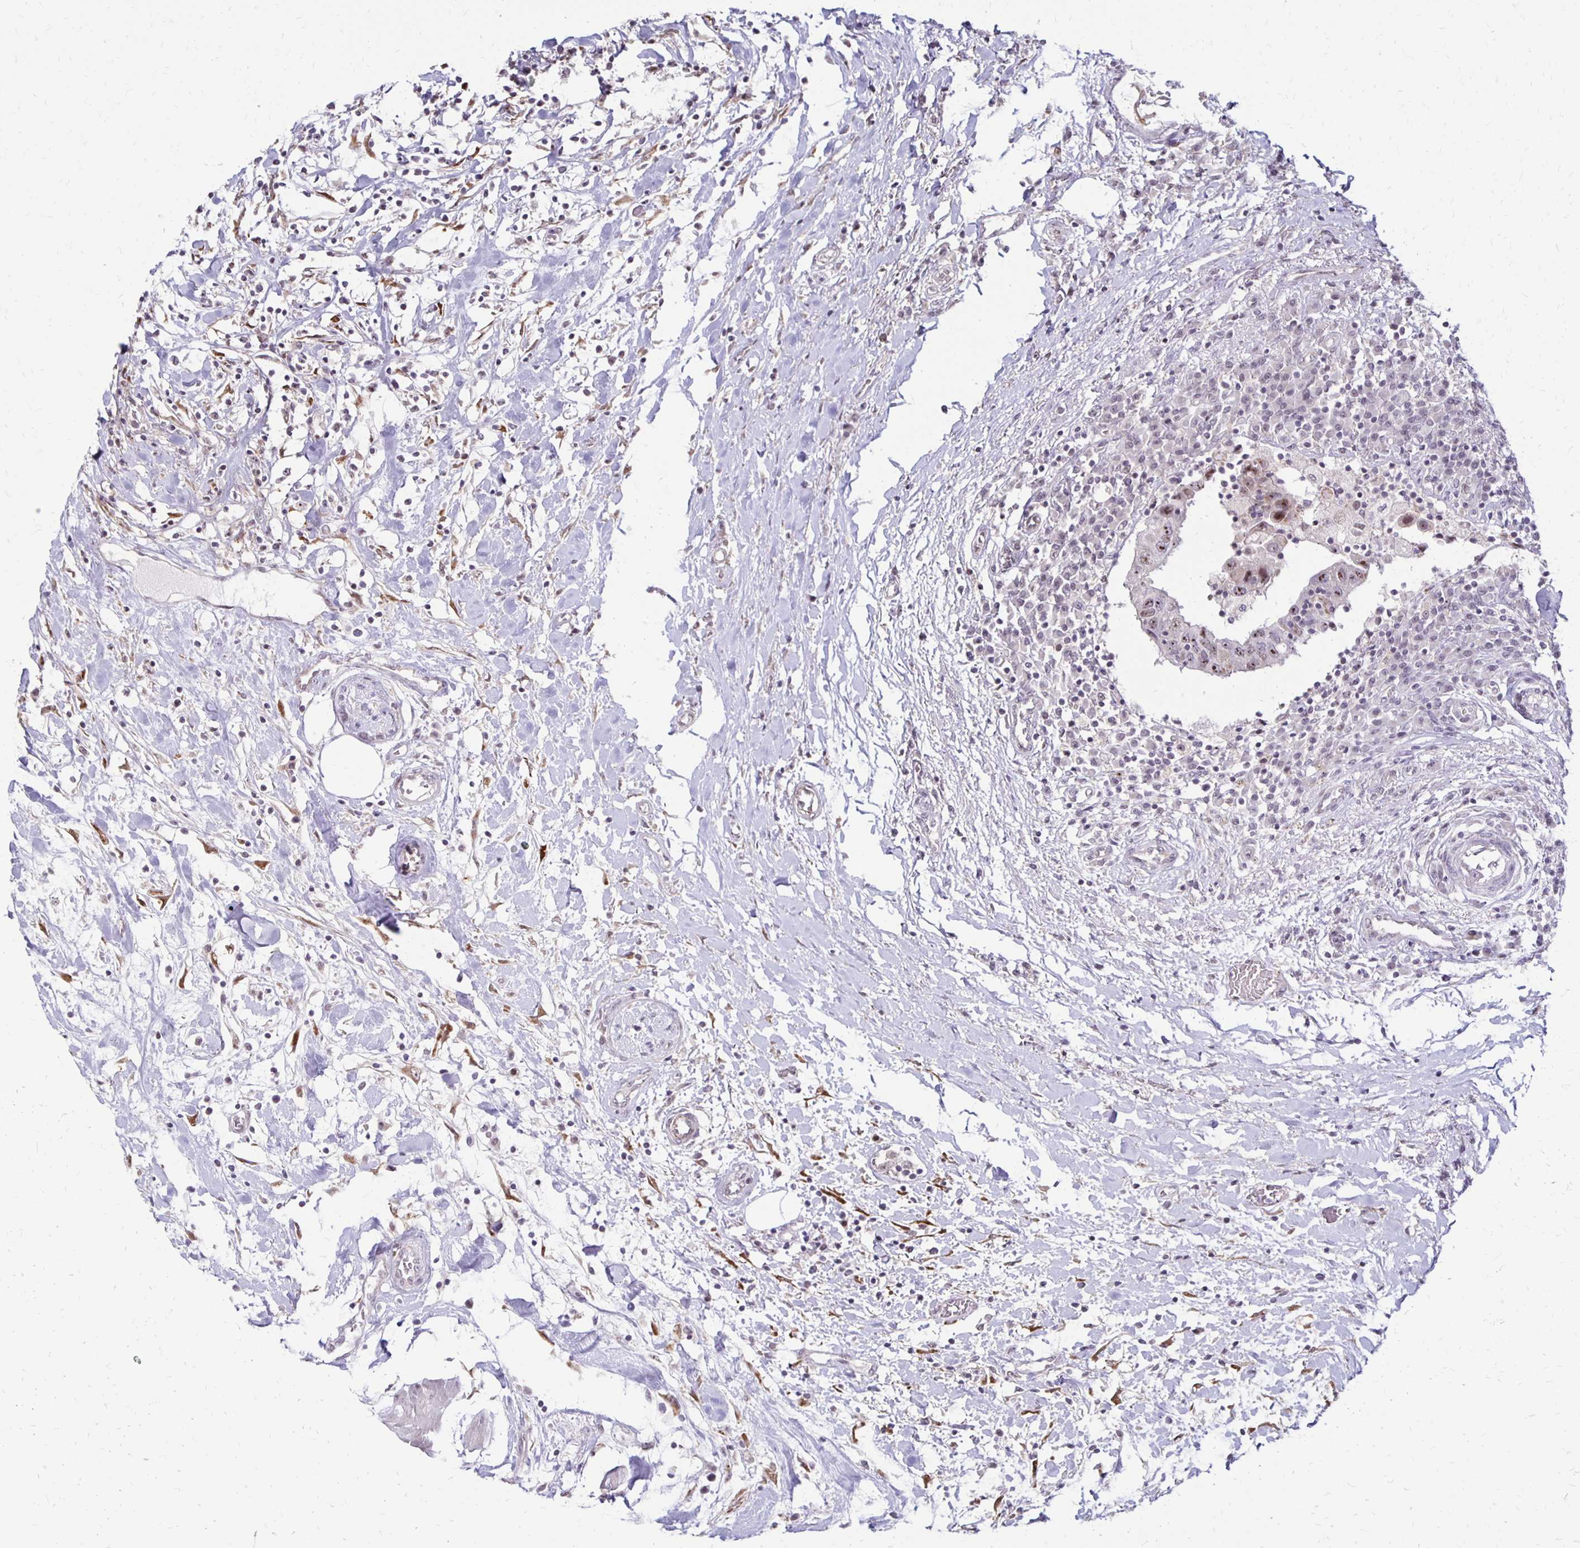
{"staining": {"intensity": "moderate", "quantity": "<25%", "location": "nuclear"}, "tissue": "urothelial cancer", "cell_type": "Tumor cells", "image_type": "cancer", "snomed": [{"axis": "morphology", "description": "Urothelial carcinoma, High grade"}, {"axis": "topography", "description": "Urinary bladder"}], "caption": "Urothelial cancer stained with a brown dye exhibits moderate nuclear positive staining in approximately <25% of tumor cells.", "gene": "DAGLA", "patient": {"sex": "male", "age": 61}}